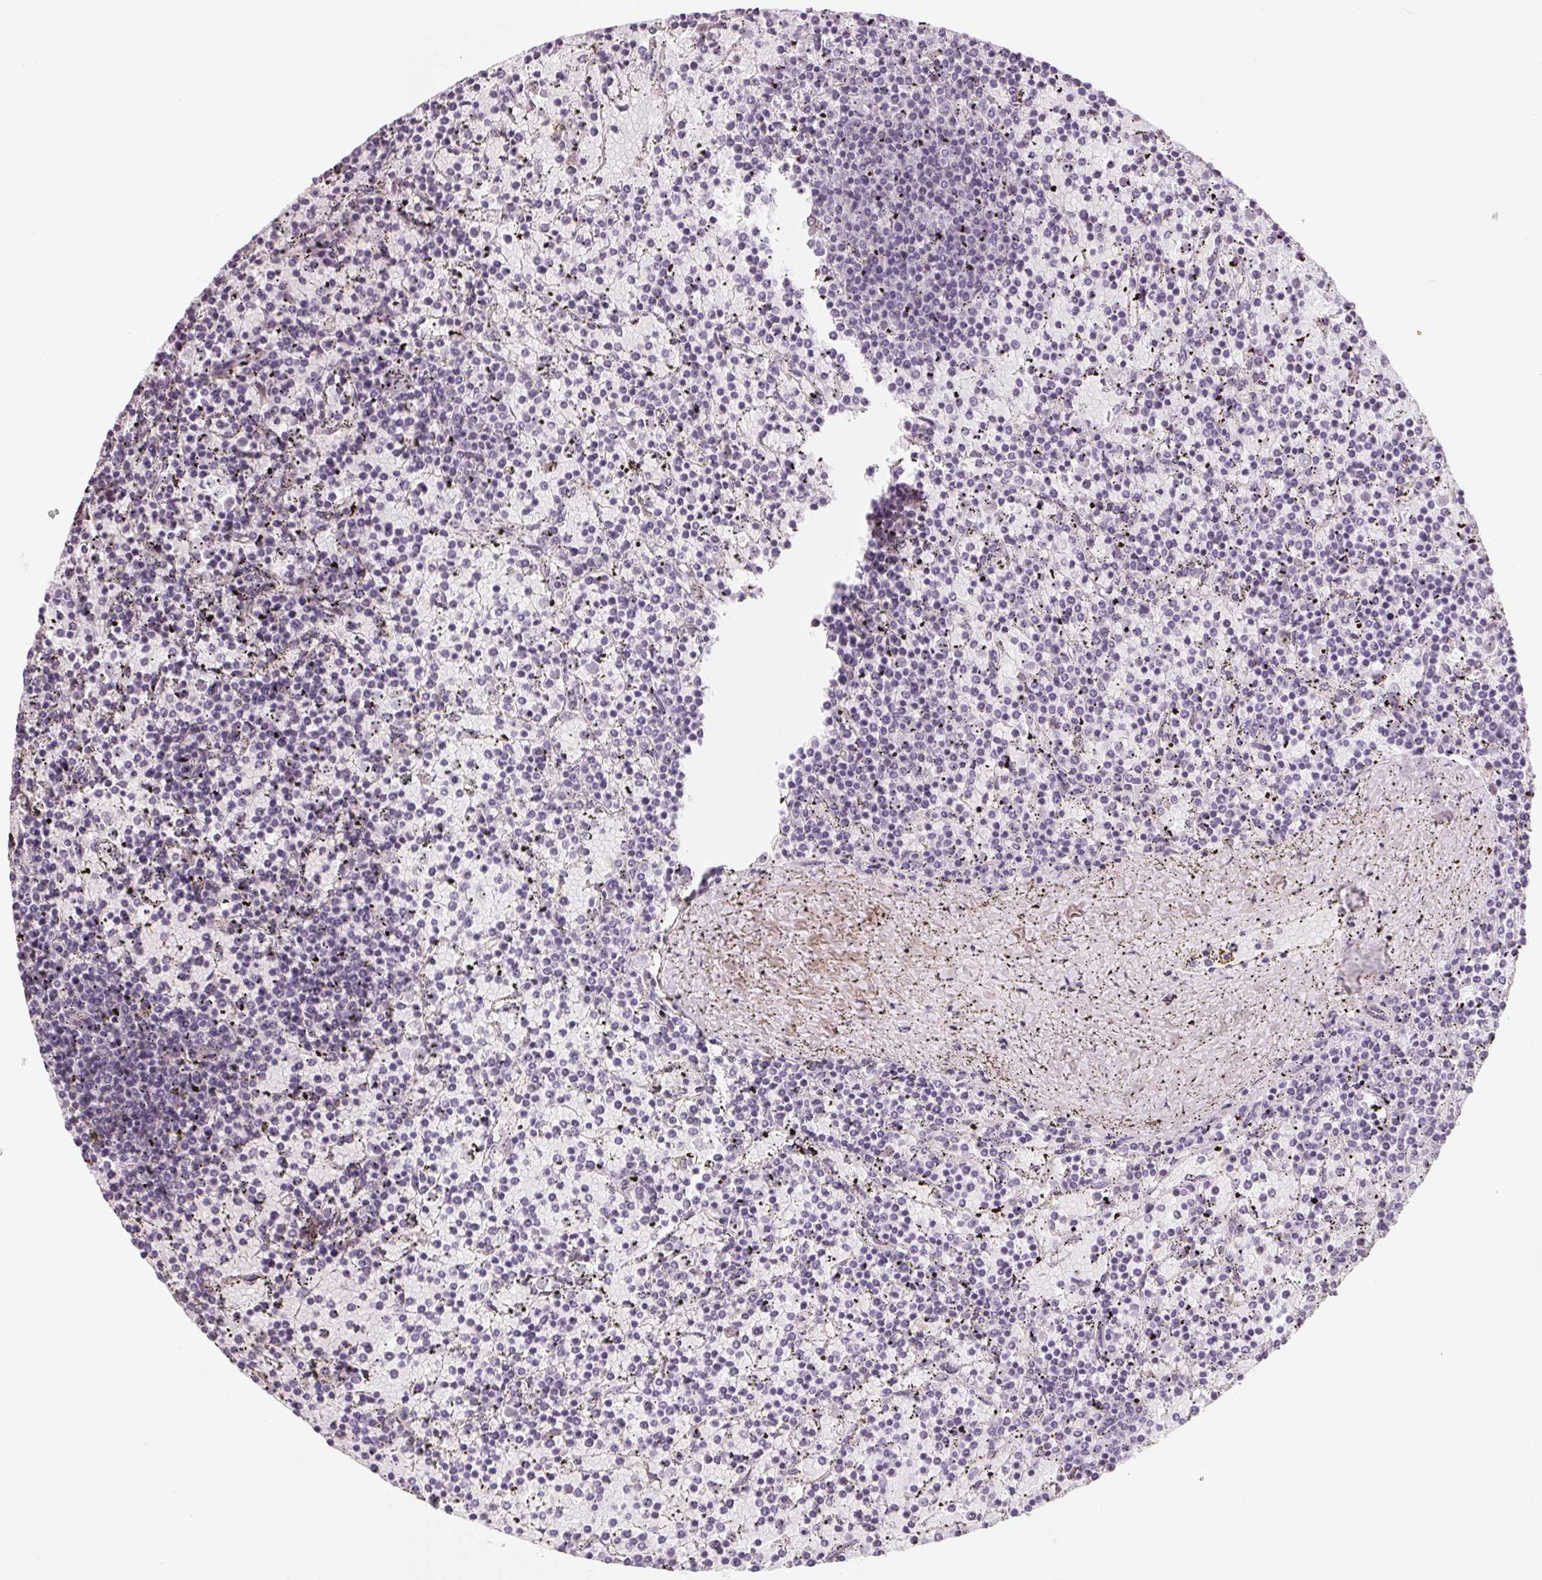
{"staining": {"intensity": "negative", "quantity": "none", "location": "none"}, "tissue": "lymphoma", "cell_type": "Tumor cells", "image_type": "cancer", "snomed": [{"axis": "morphology", "description": "Malignant lymphoma, non-Hodgkin's type, Low grade"}, {"axis": "topography", "description": "Spleen"}], "caption": "Immunohistochemistry (IHC) histopathology image of neoplastic tissue: malignant lymphoma, non-Hodgkin's type (low-grade) stained with DAB demonstrates no significant protein positivity in tumor cells.", "gene": "CFC1", "patient": {"sex": "female", "age": 77}}